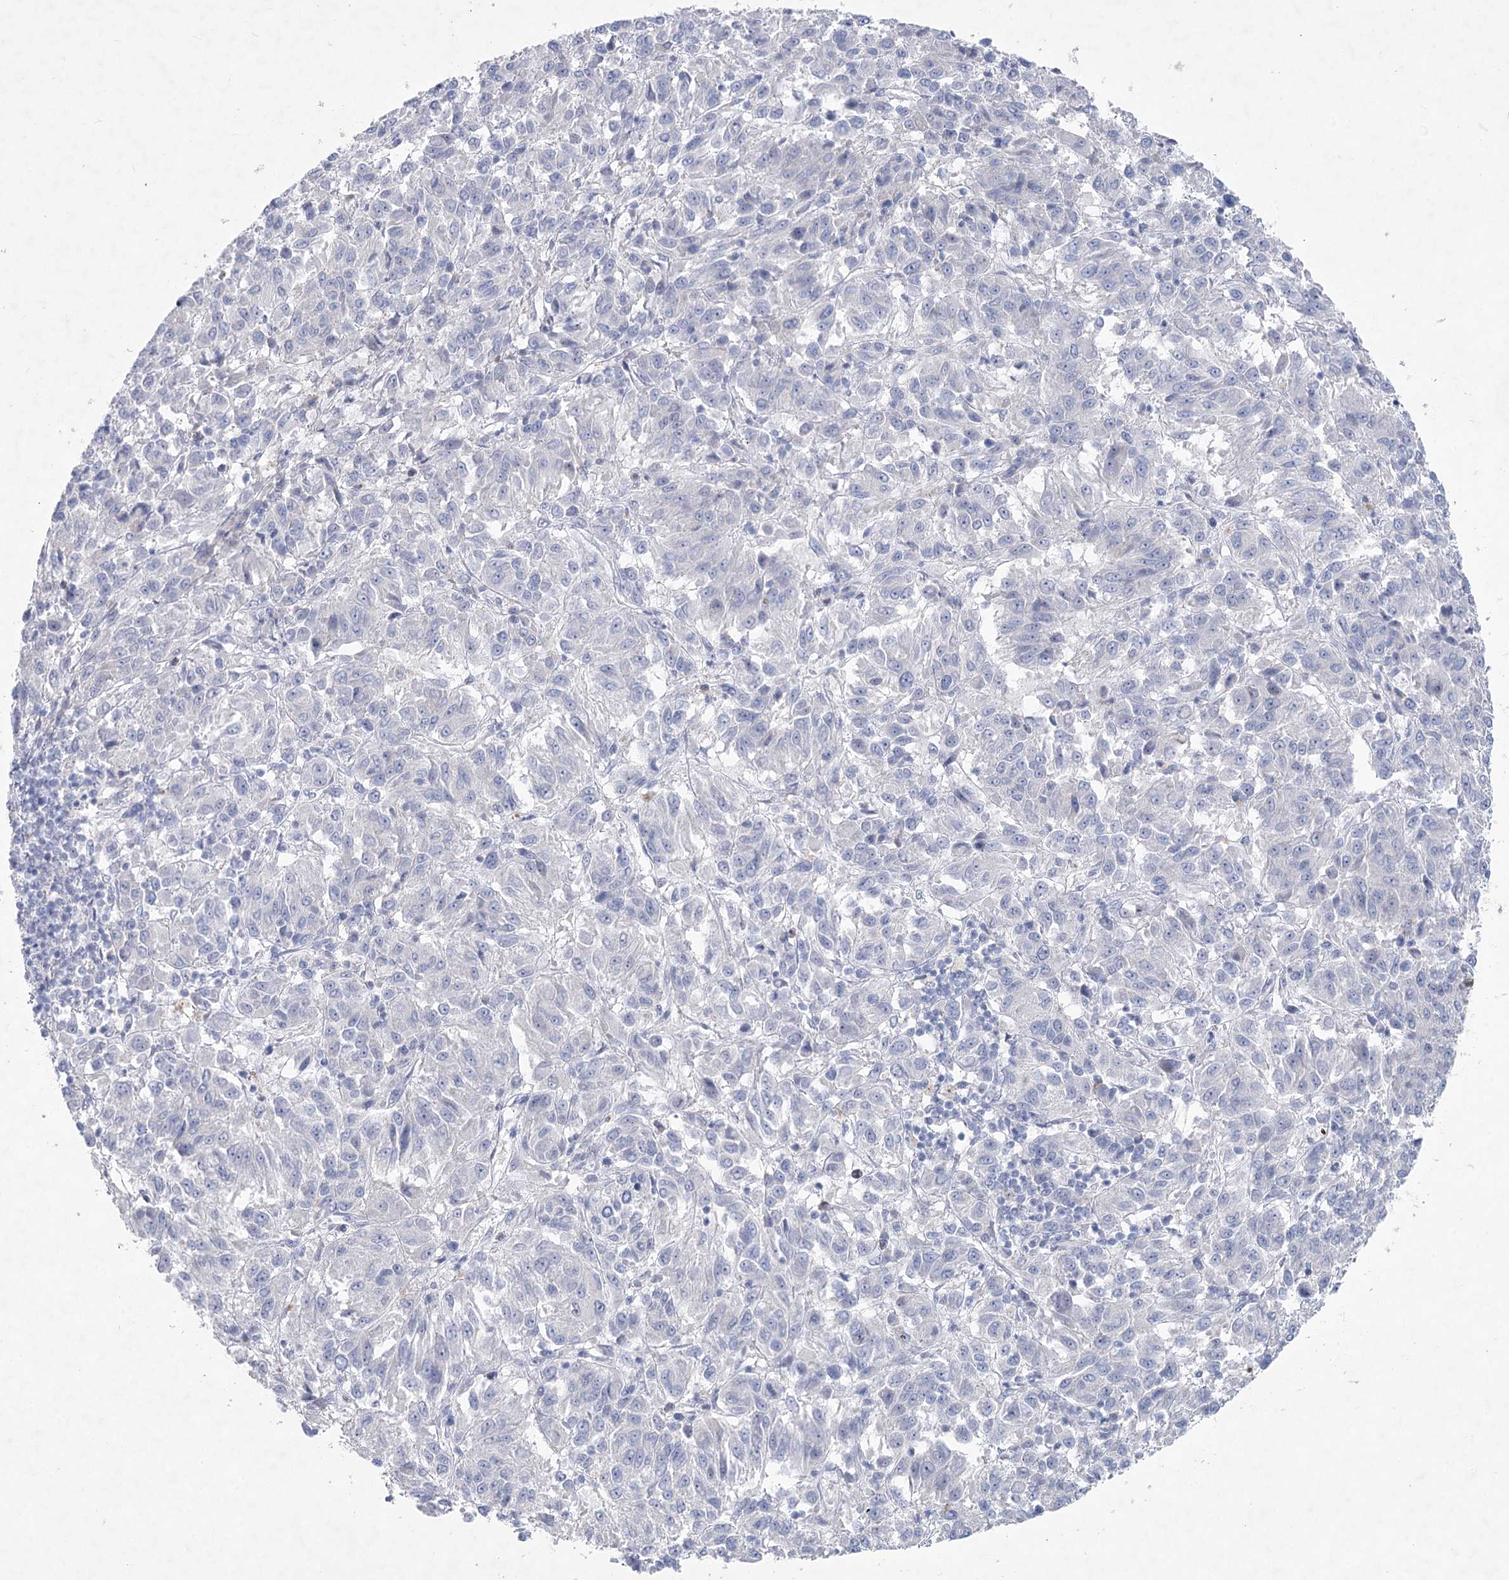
{"staining": {"intensity": "negative", "quantity": "none", "location": "none"}, "tissue": "melanoma", "cell_type": "Tumor cells", "image_type": "cancer", "snomed": [{"axis": "morphology", "description": "Malignant melanoma, Metastatic site"}, {"axis": "topography", "description": "Lung"}], "caption": "DAB (3,3'-diaminobenzidine) immunohistochemical staining of human malignant melanoma (metastatic site) exhibits no significant positivity in tumor cells. The staining was performed using DAB to visualize the protein expression in brown, while the nuclei were stained in blue with hematoxylin (Magnification: 20x).", "gene": "WDR74", "patient": {"sex": "male", "age": 64}}